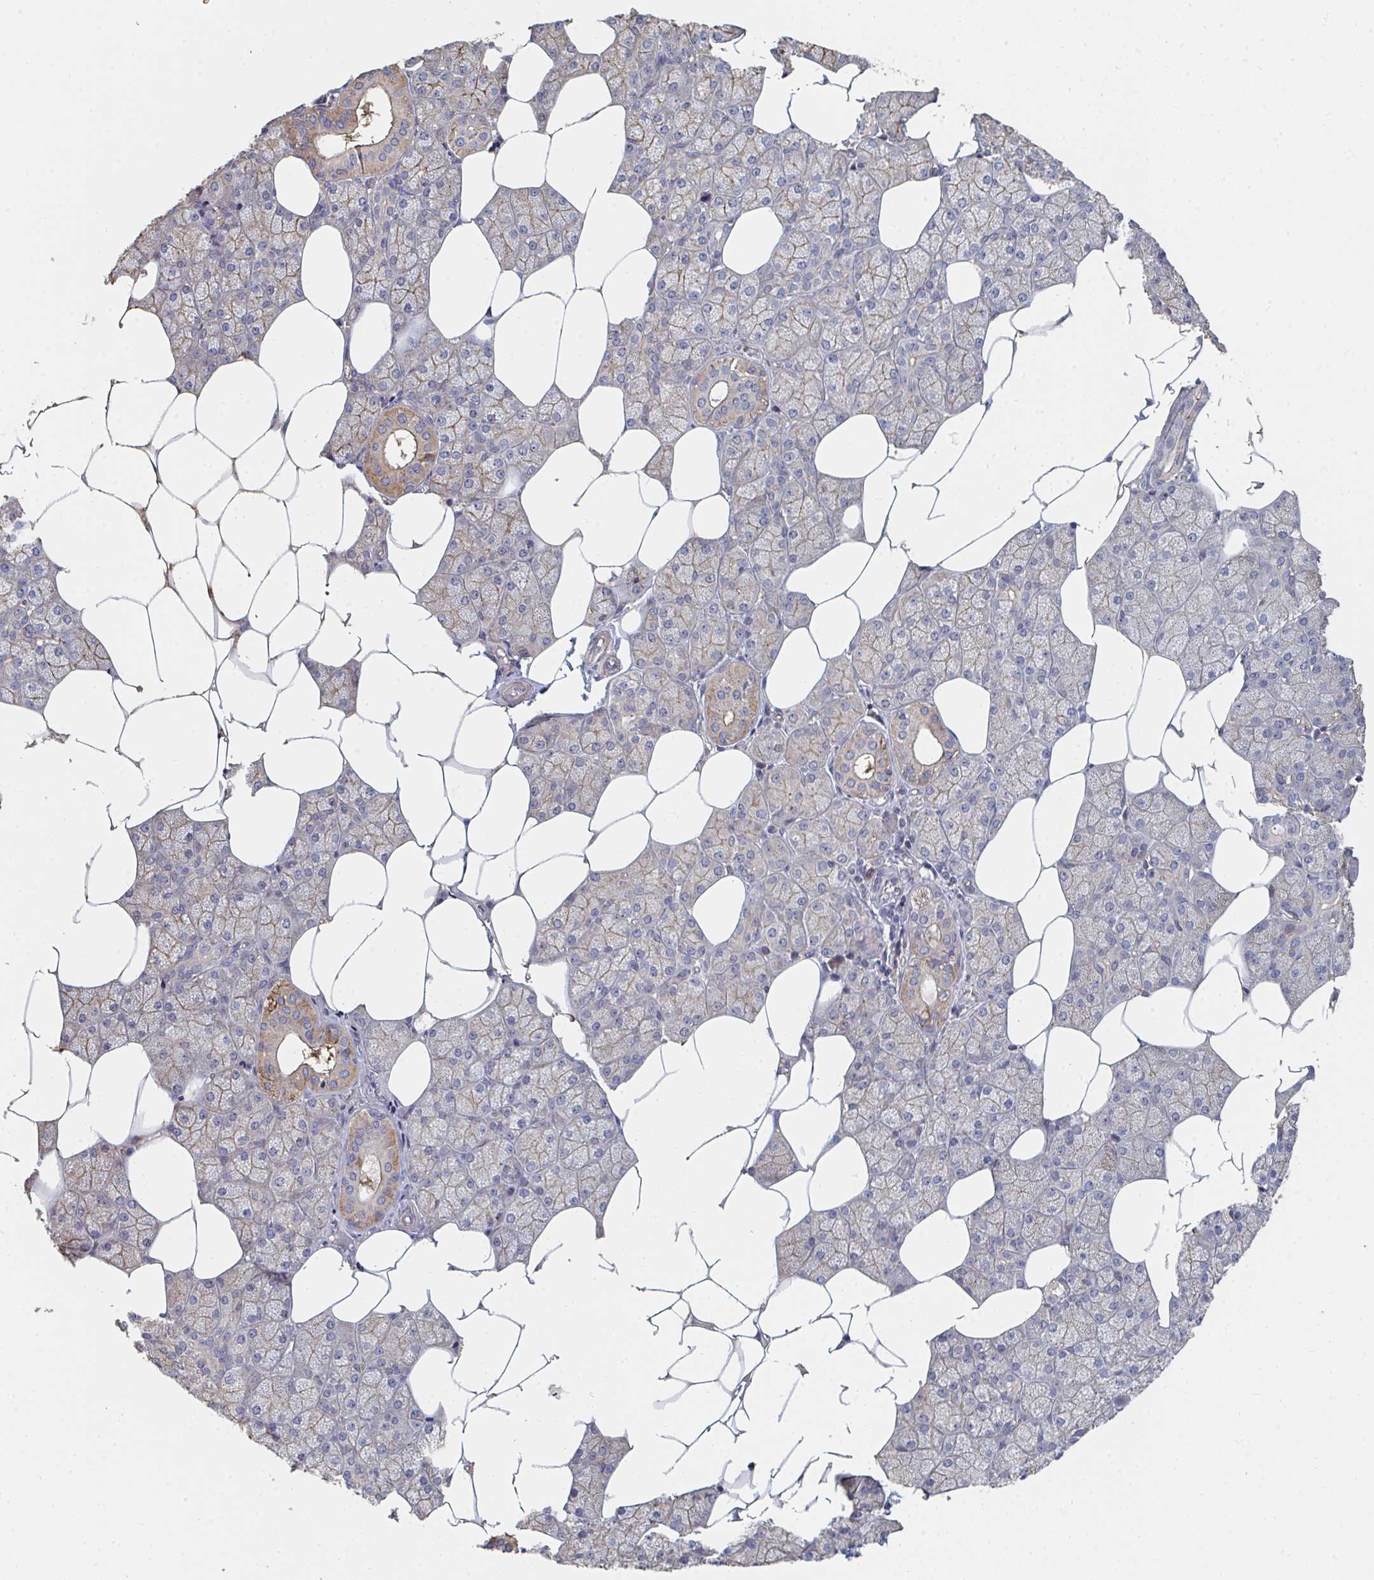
{"staining": {"intensity": "moderate", "quantity": "25%-75%", "location": "cytoplasmic/membranous"}, "tissue": "salivary gland", "cell_type": "Glandular cells", "image_type": "normal", "snomed": [{"axis": "morphology", "description": "Normal tissue, NOS"}, {"axis": "topography", "description": "Salivary gland"}], "caption": "Glandular cells exhibit medium levels of moderate cytoplasmic/membranous staining in about 25%-75% of cells in benign human salivary gland. The protein is stained brown, and the nuclei are stained in blue (DAB (3,3'-diaminobenzidine) IHC with brightfield microscopy, high magnification).", "gene": "PTEN", "patient": {"sex": "female", "age": 43}}